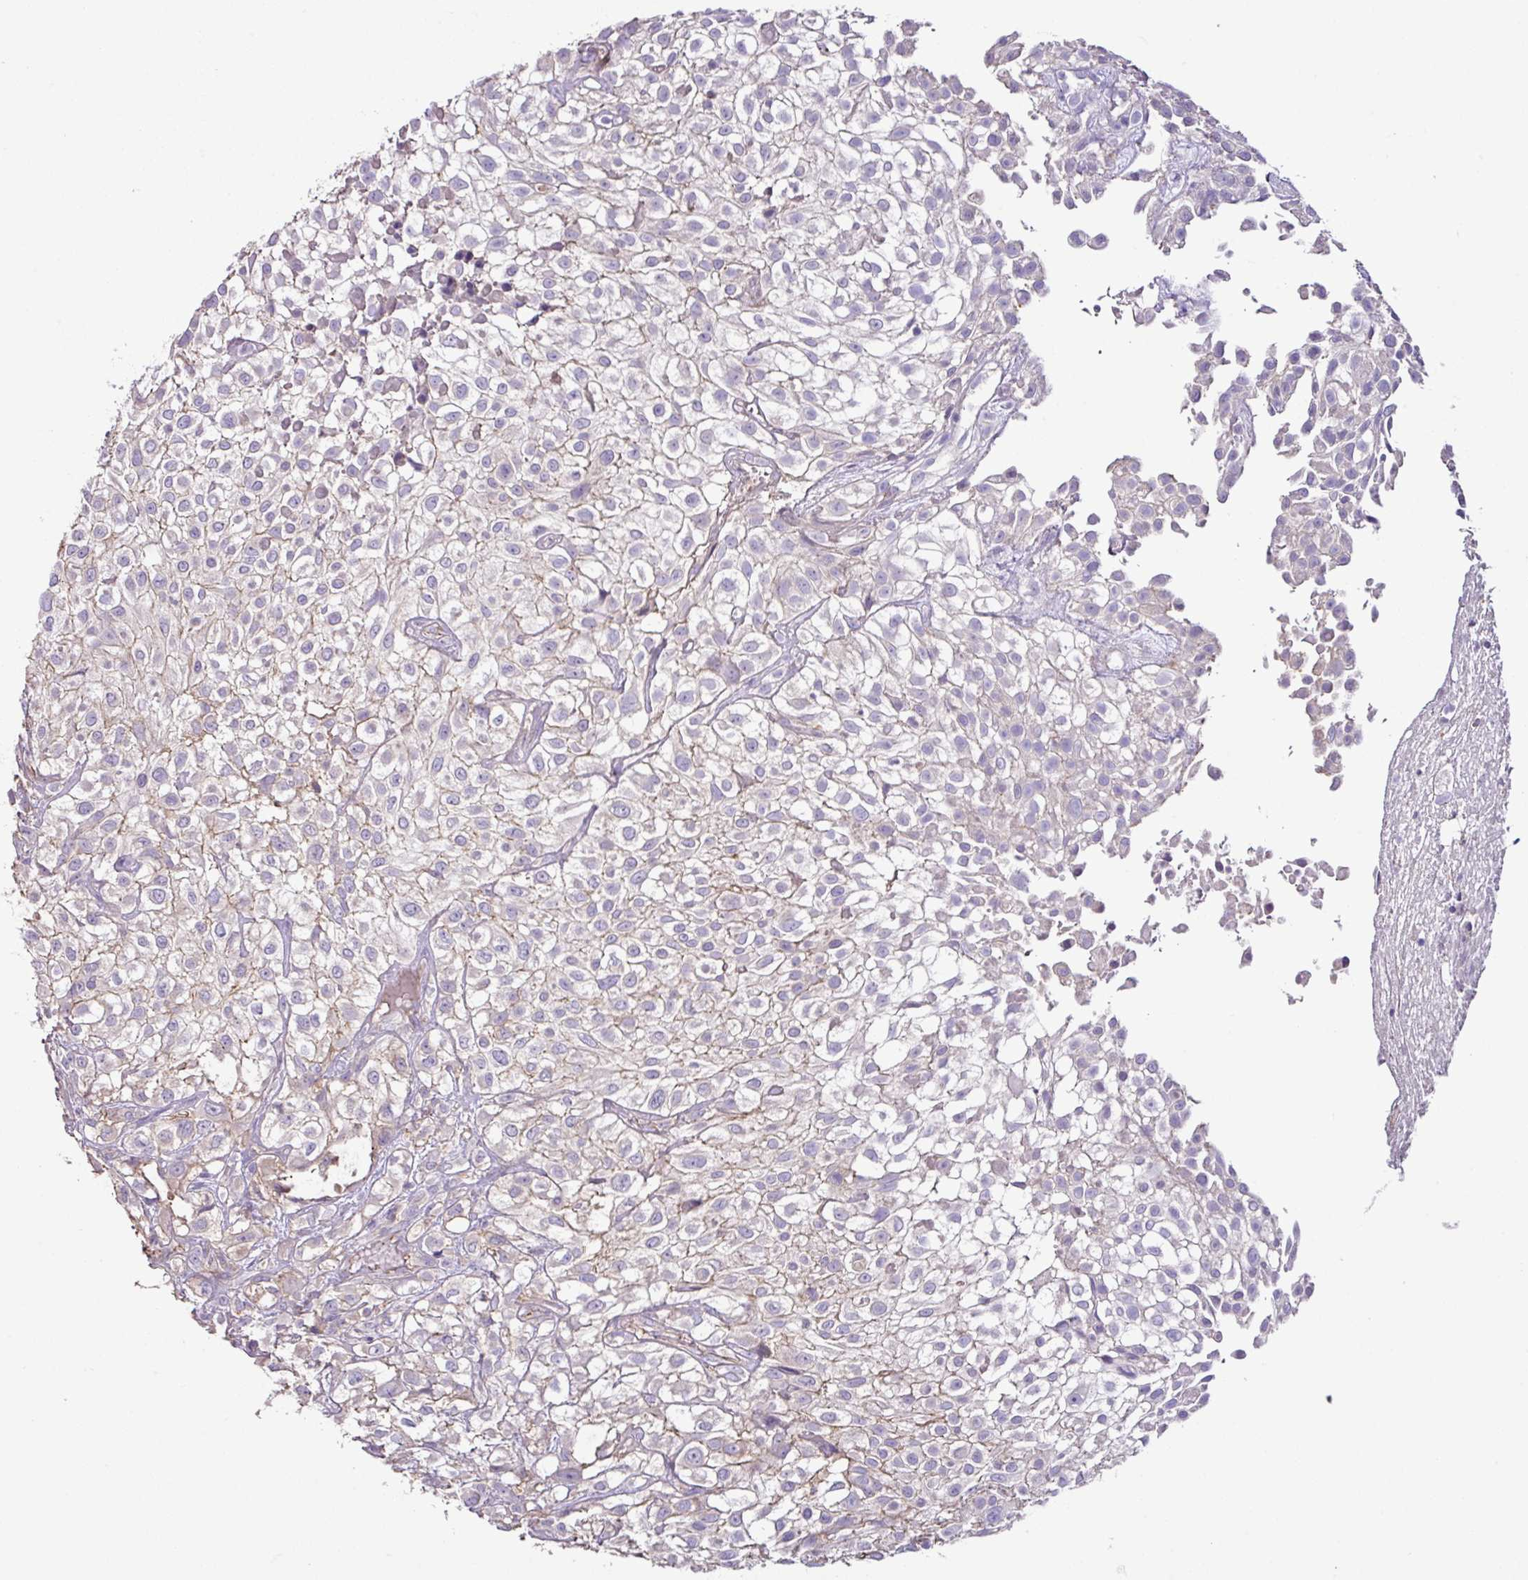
{"staining": {"intensity": "negative", "quantity": "none", "location": "none"}, "tissue": "urothelial cancer", "cell_type": "Tumor cells", "image_type": "cancer", "snomed": [{"axis": "morphology", "description": "Urothelial carcinoma, High grade"}, {"axis": "topography", "description": "Urinary bladder"}], "caption": "A micrograph of human high-grade urothelial carcinoma is negative for staining in tumor cells.", "gene": "AGR3", "patient": {"sex": "male", "age": 56}}